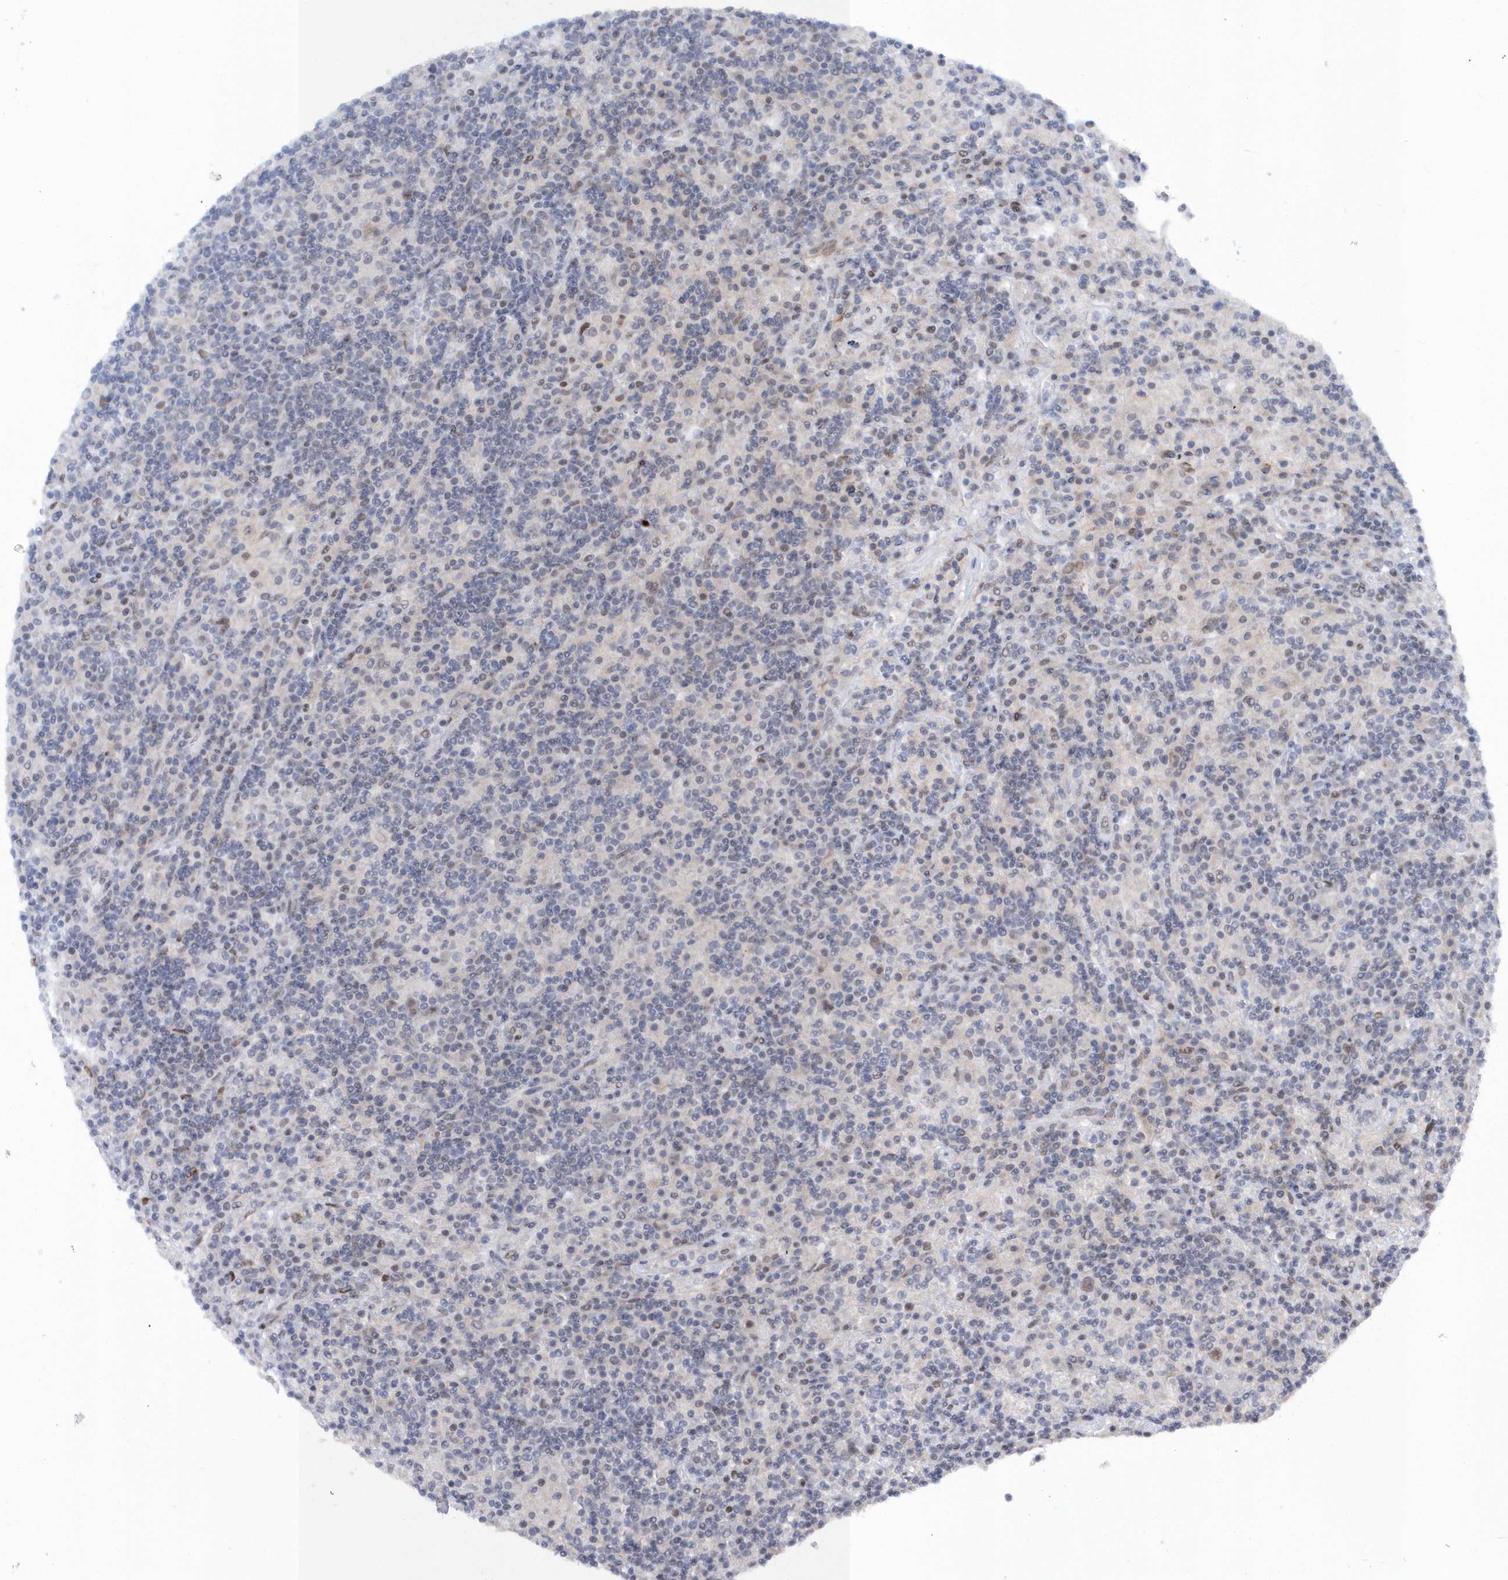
{"staining": {"intensity": "negative", "quantity": "none", "location": "none"}, "tissue": "lymphoma", "cell_type": "Tumor cells", "image_type": "cancer", "snomed": [{"axis": "morphology", "description": "Hodgkin's disease, NOS"}, {"axis": "topography", "description": "Lymph node"}], "caption": "This is an IHC micrograph of human Hodgkin's disease. There is no staining in tumor cells.", "gene": "ASCL4", "patient": {"sex": "male", "age": 70}}